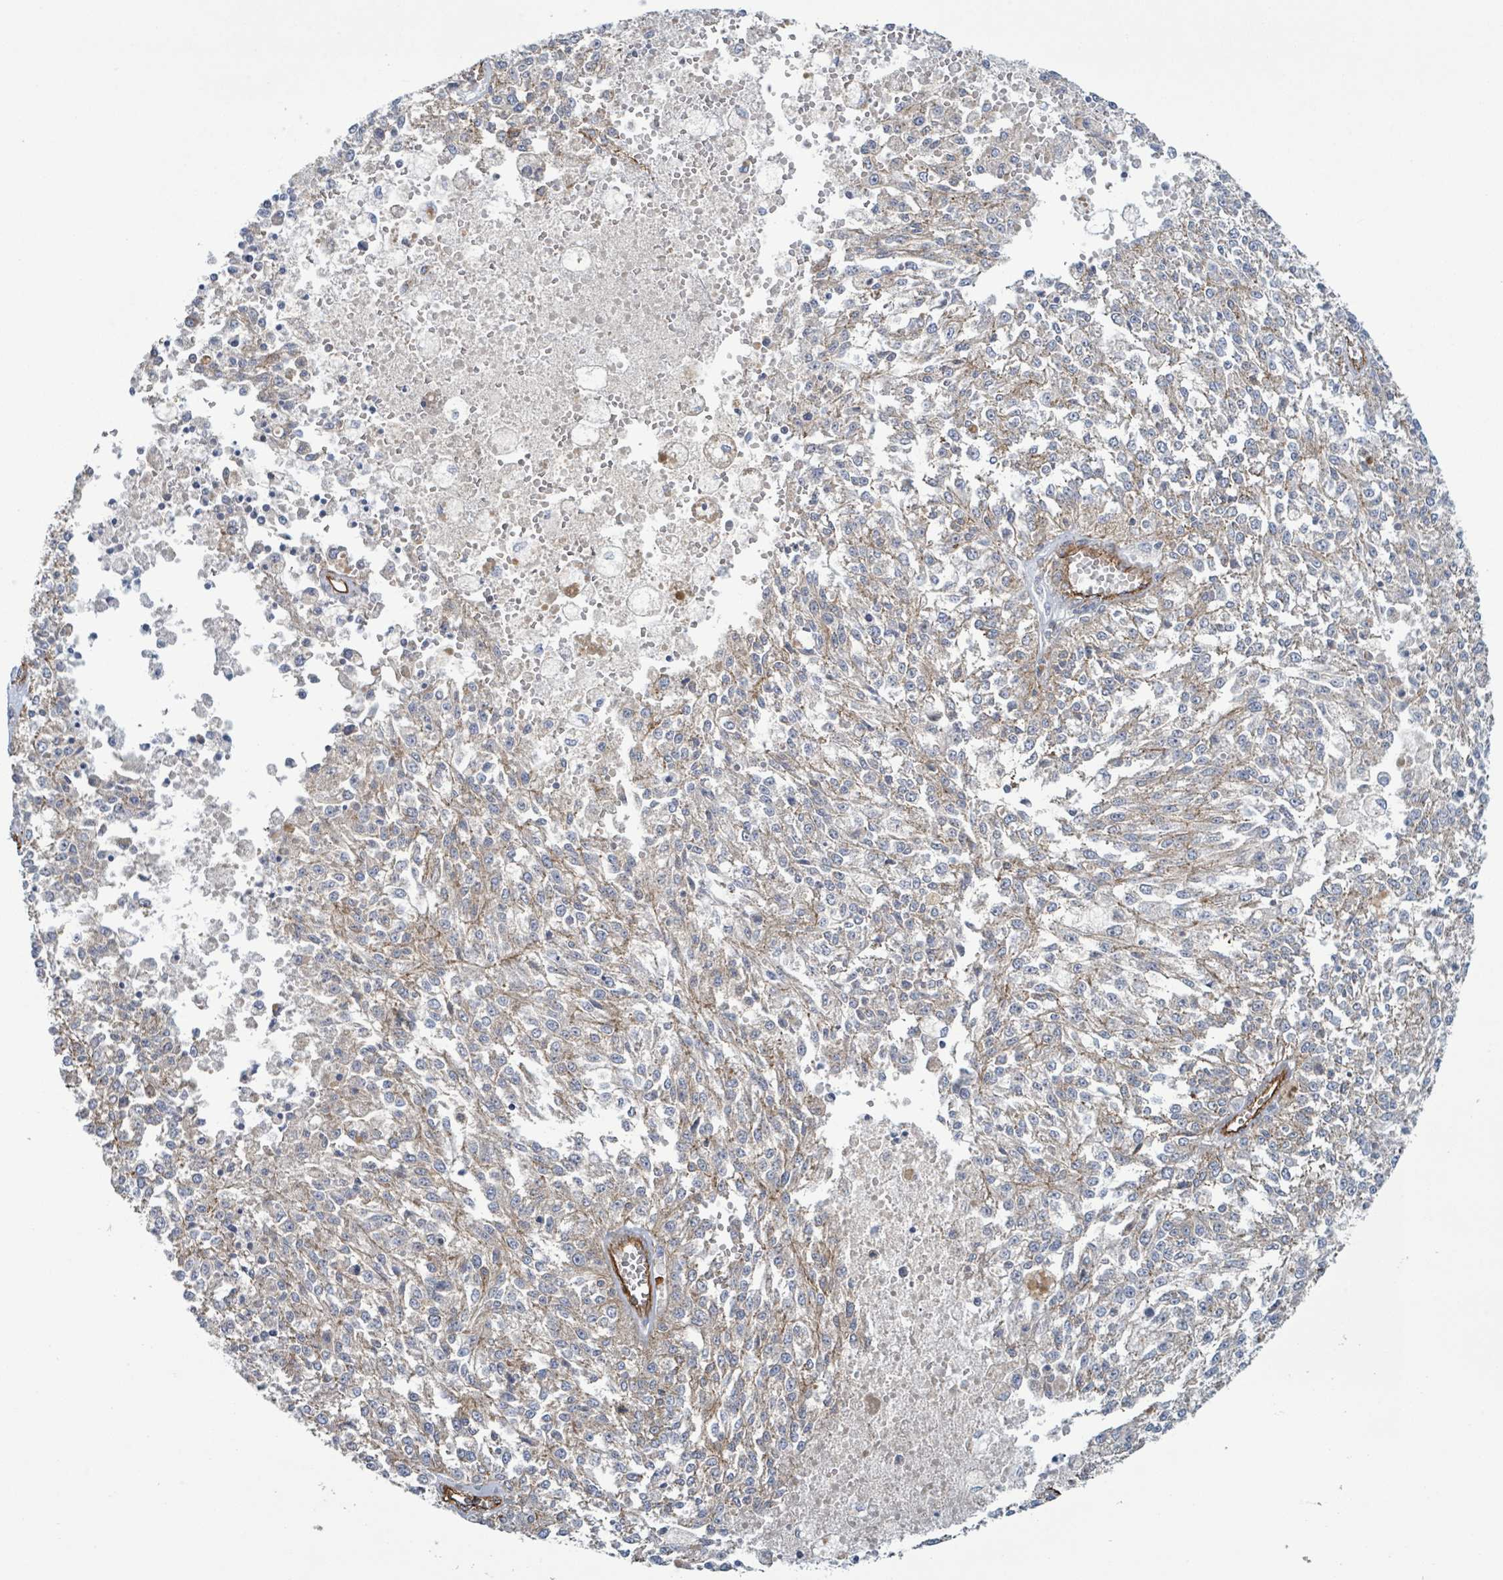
{"staining": {"intensity": "weak", "quantity": "<25%", "location": "cytoplasmic/membranous"}, "tissue": "melanoma", "cell_type": "Tumor cells", "image_type": "cancer", "snomed": [{"axis": "morphology", "description": "Malignant melanoma, NOS"}, {"axis": "topography", "description": "Skin"}], "caption": "Tumor cells are negative for brown protein staining in malignant melanoma.", "gene": "LDOC1", "patient": {"sex": "female", "age": 64}}